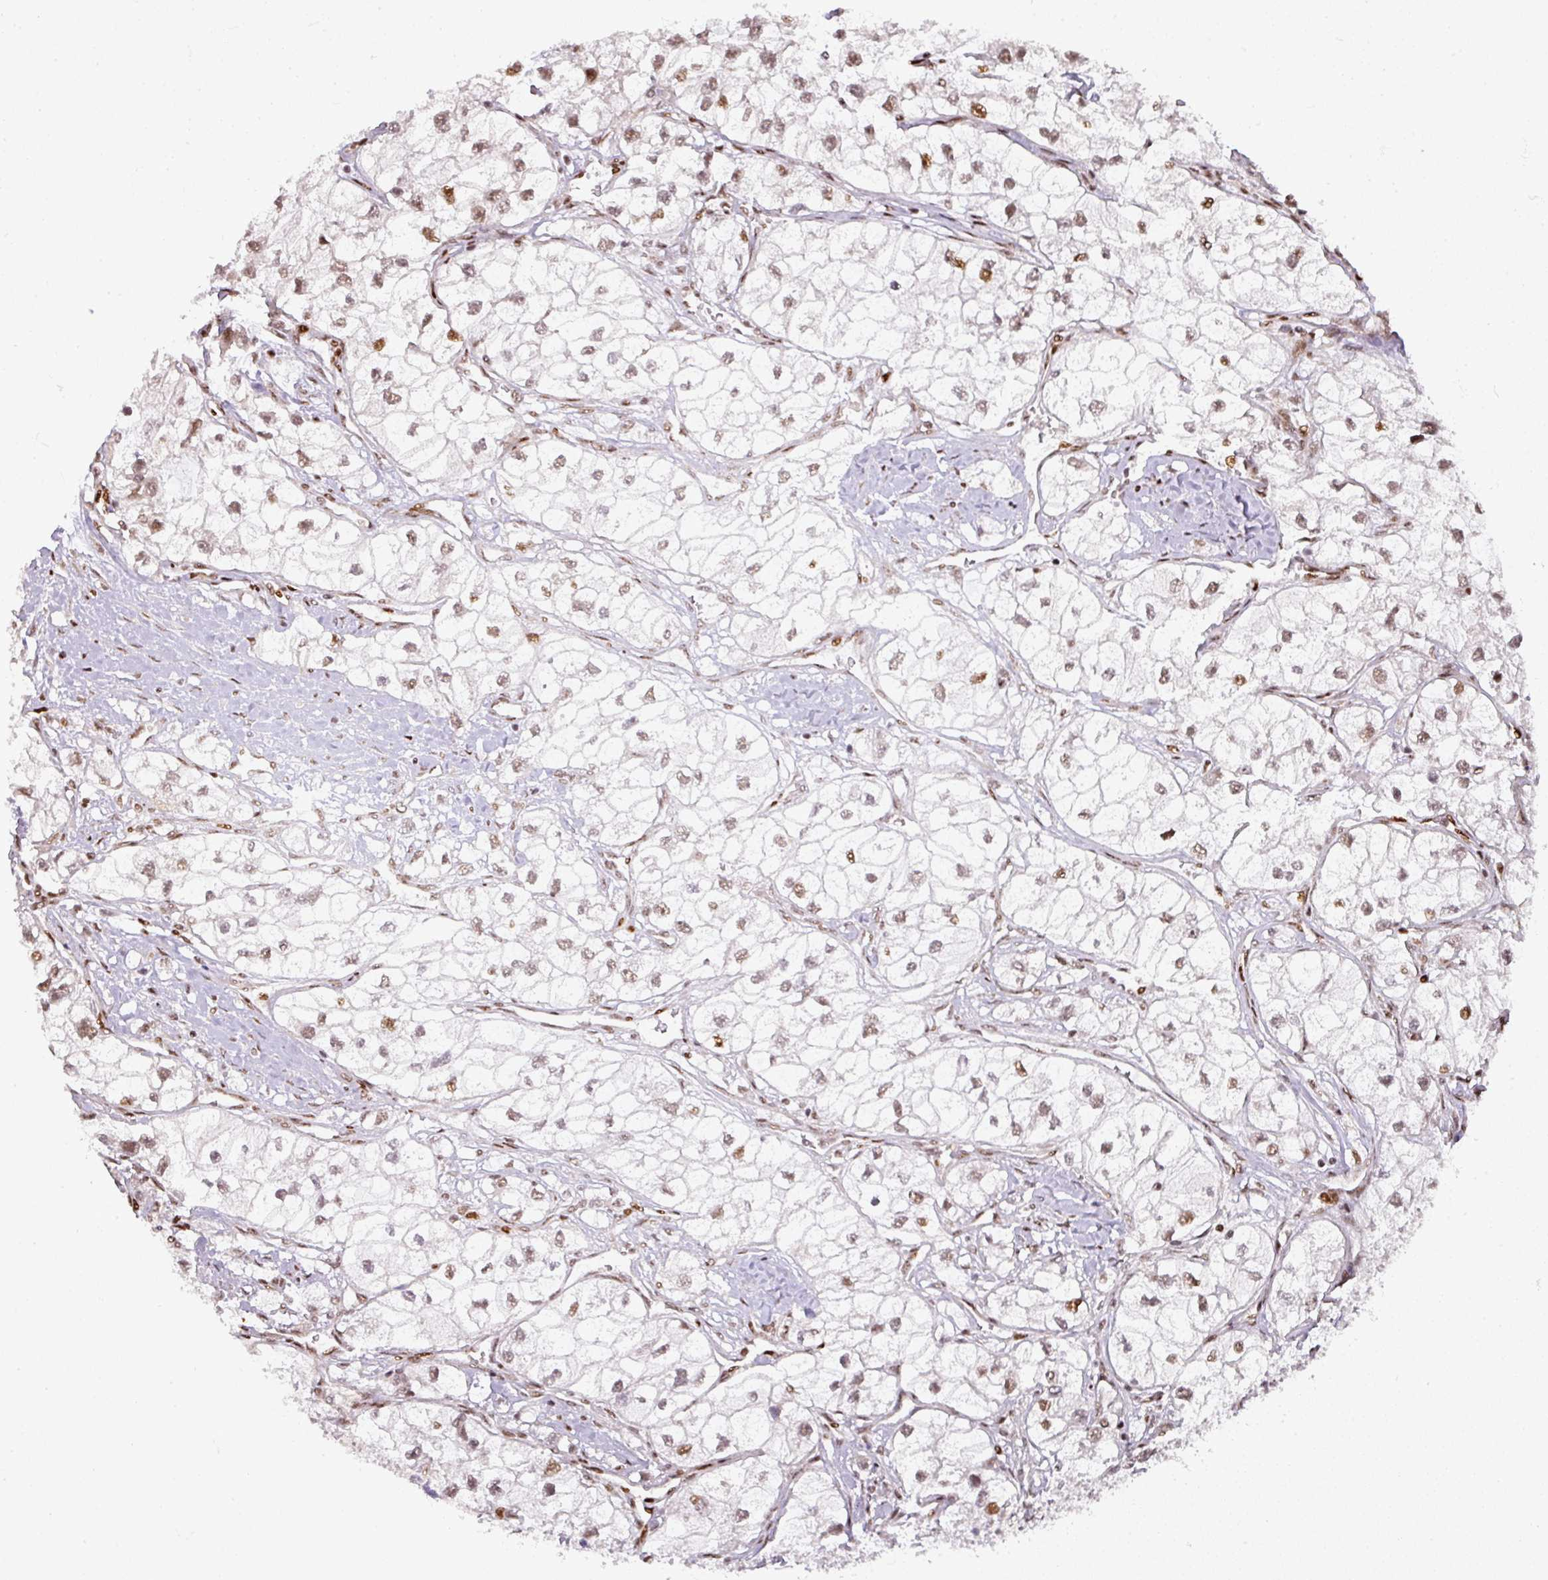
{"staining": {"intensity": "moderate", "quantity": ">75%", "location": "nuclear"}, "tissue": "renal cancer", "cell_type": "Tumor cells", "image_type": "cancer", "snomed": [{"axis": "morphology", "description": "Adenocarcinoma, NOS"}, {"axis": "topography", "description": "Kidney"}], "caption": "An IHC photomicrograph of tumor tissue is shown. Protein staining in brown shows moderate nuclear positivity in adenocarcinoma (renal) within tumor cells.", "gene": "MYSM1", "patient": {"sex": "male", "age": 59}}